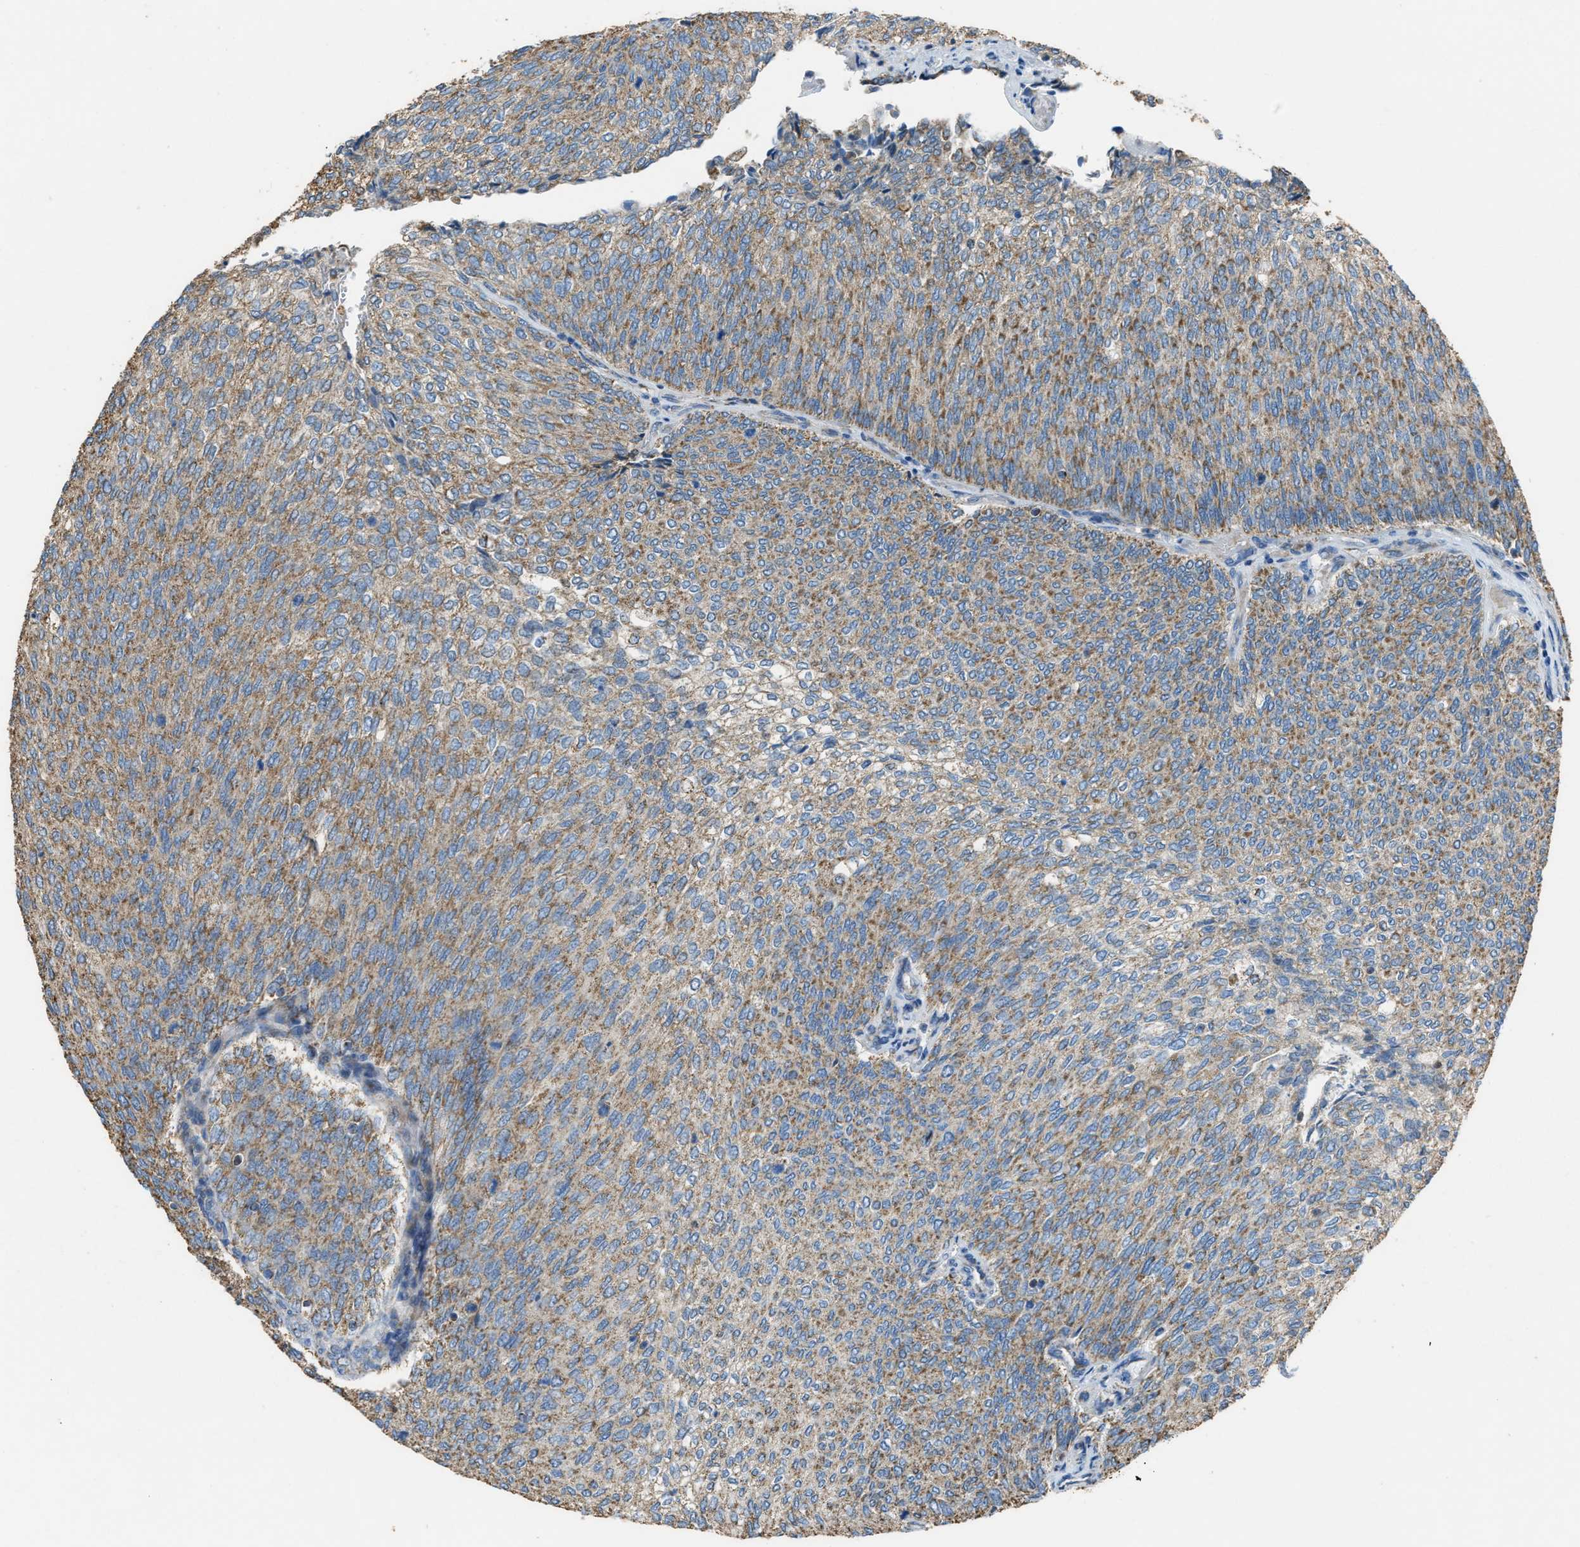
{"staining": {"intensity": "moderate", "quantity": ">75%", "location": "cytoplasmic/membranous"}, "tissue": "urothelial cancer", "cell_type": "Tumor cells", "image_type": "cancer", "snomed": [{"axis": "morphology", "description": "Urothelial carcinoma, Low grade"}, {"axis": "topography", "description": "Urinary bladder"}], "caption": "Immunohistochemistry of human urothelial cancer shows medium levels of moderate cytoplasmic/membranous expression in about >75% of tumor cells.", "gene": "SLC25A11", "patient": {"sex": "female", "age": 79}}